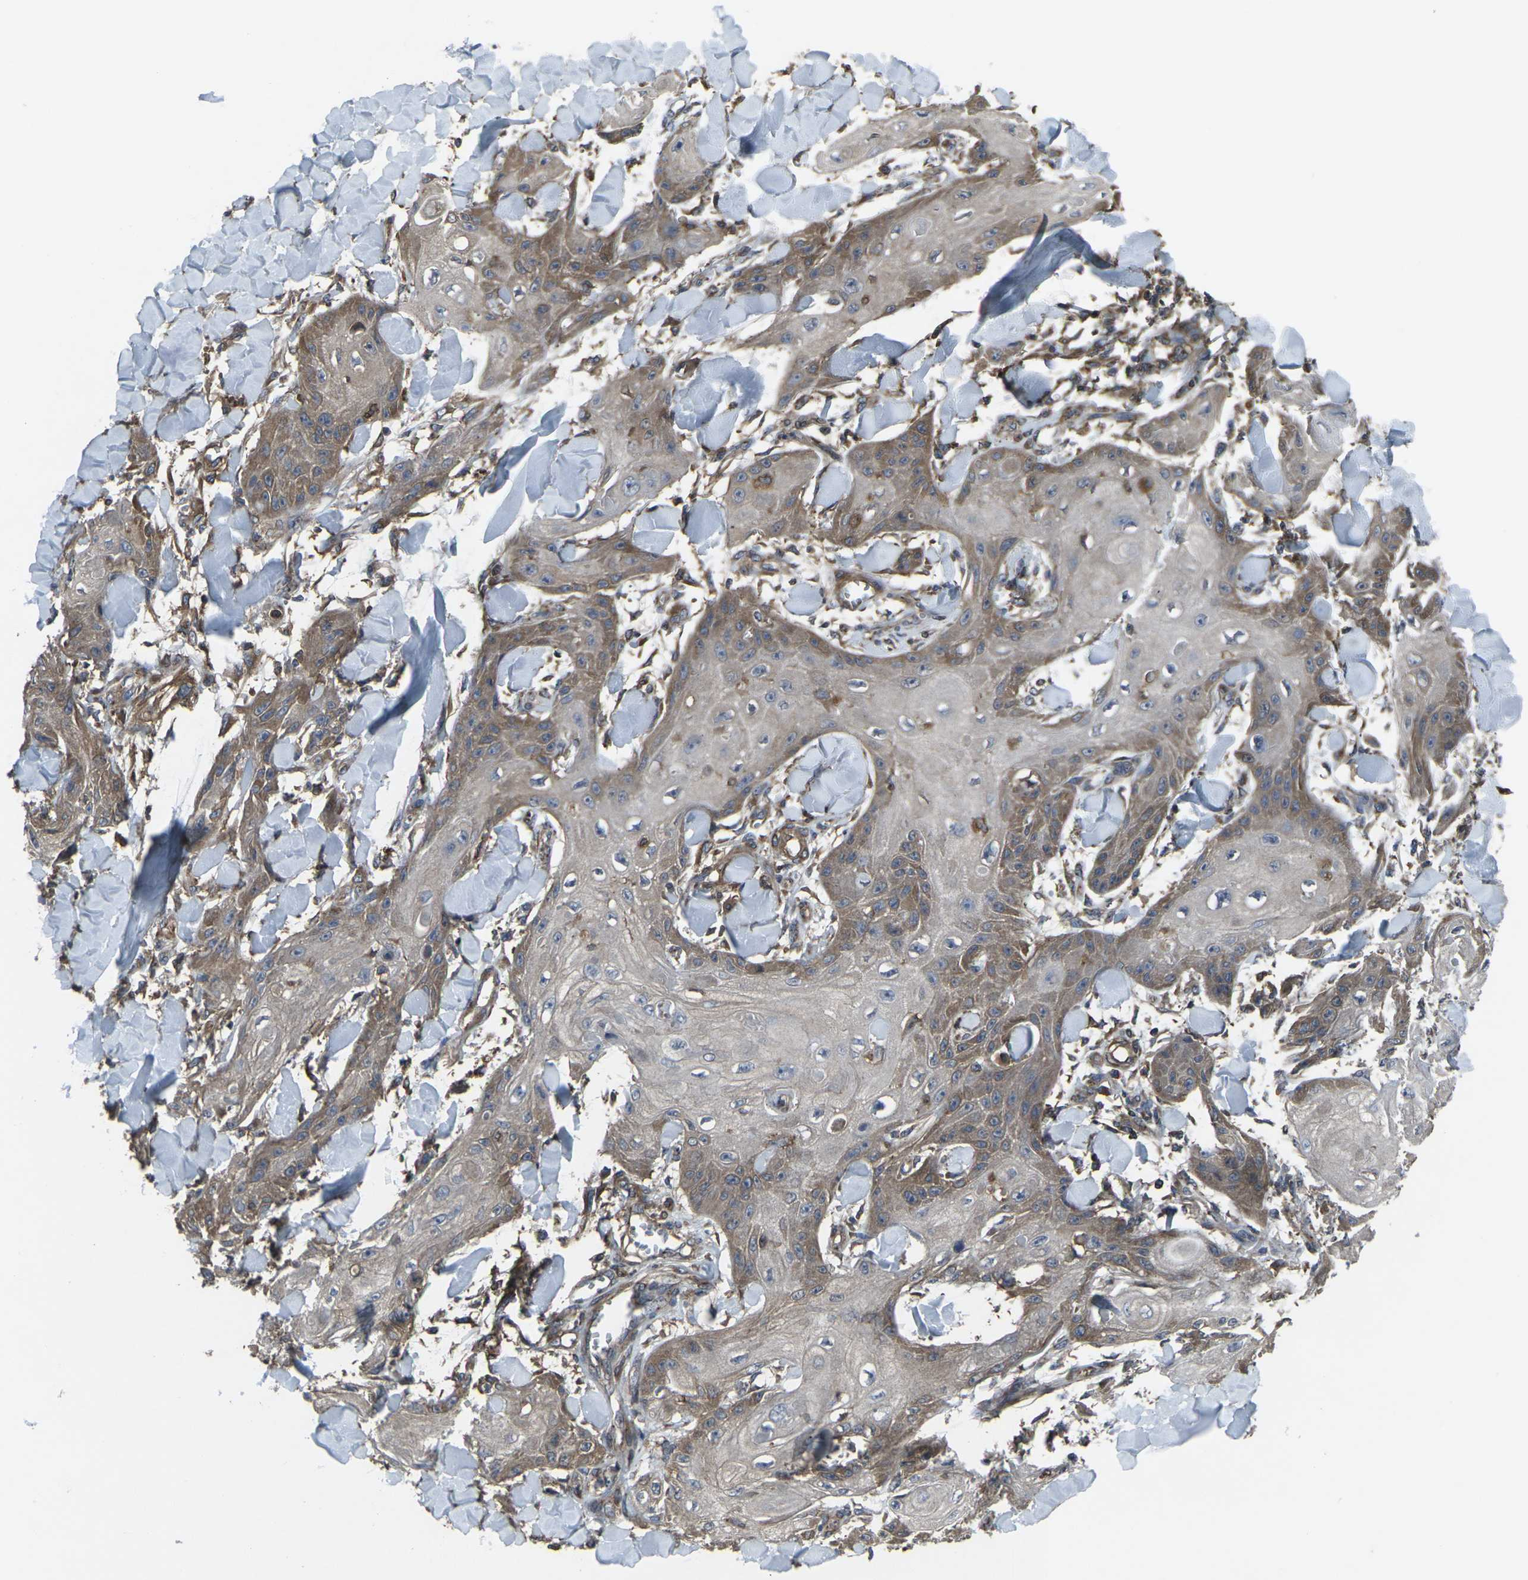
{"staining": {"intensity": "moderate", "quantity": "25%-75%", "location": "cytoplasmic/membranous"}, "tissue": "skin cancer", "cell_type": "Tumor cells", "image_type": "cancer", "snomed": [{"axis": "morphology", "description": "Squamous cell carcinoma, NOS"}, {"axis": "topography", "description": "Skin"}], "caption": "Immunohistochemical staining of skin squamous cell carcinoma displays medium levels of moderate cytoplasmic/membranous protein expression in approximately 25%-75% of tumor cells. The protein is shown in brown color, while the nuclei are stained blue.", "gene": "PRKACB", "patient": {"sex": "male", "age": 74}}